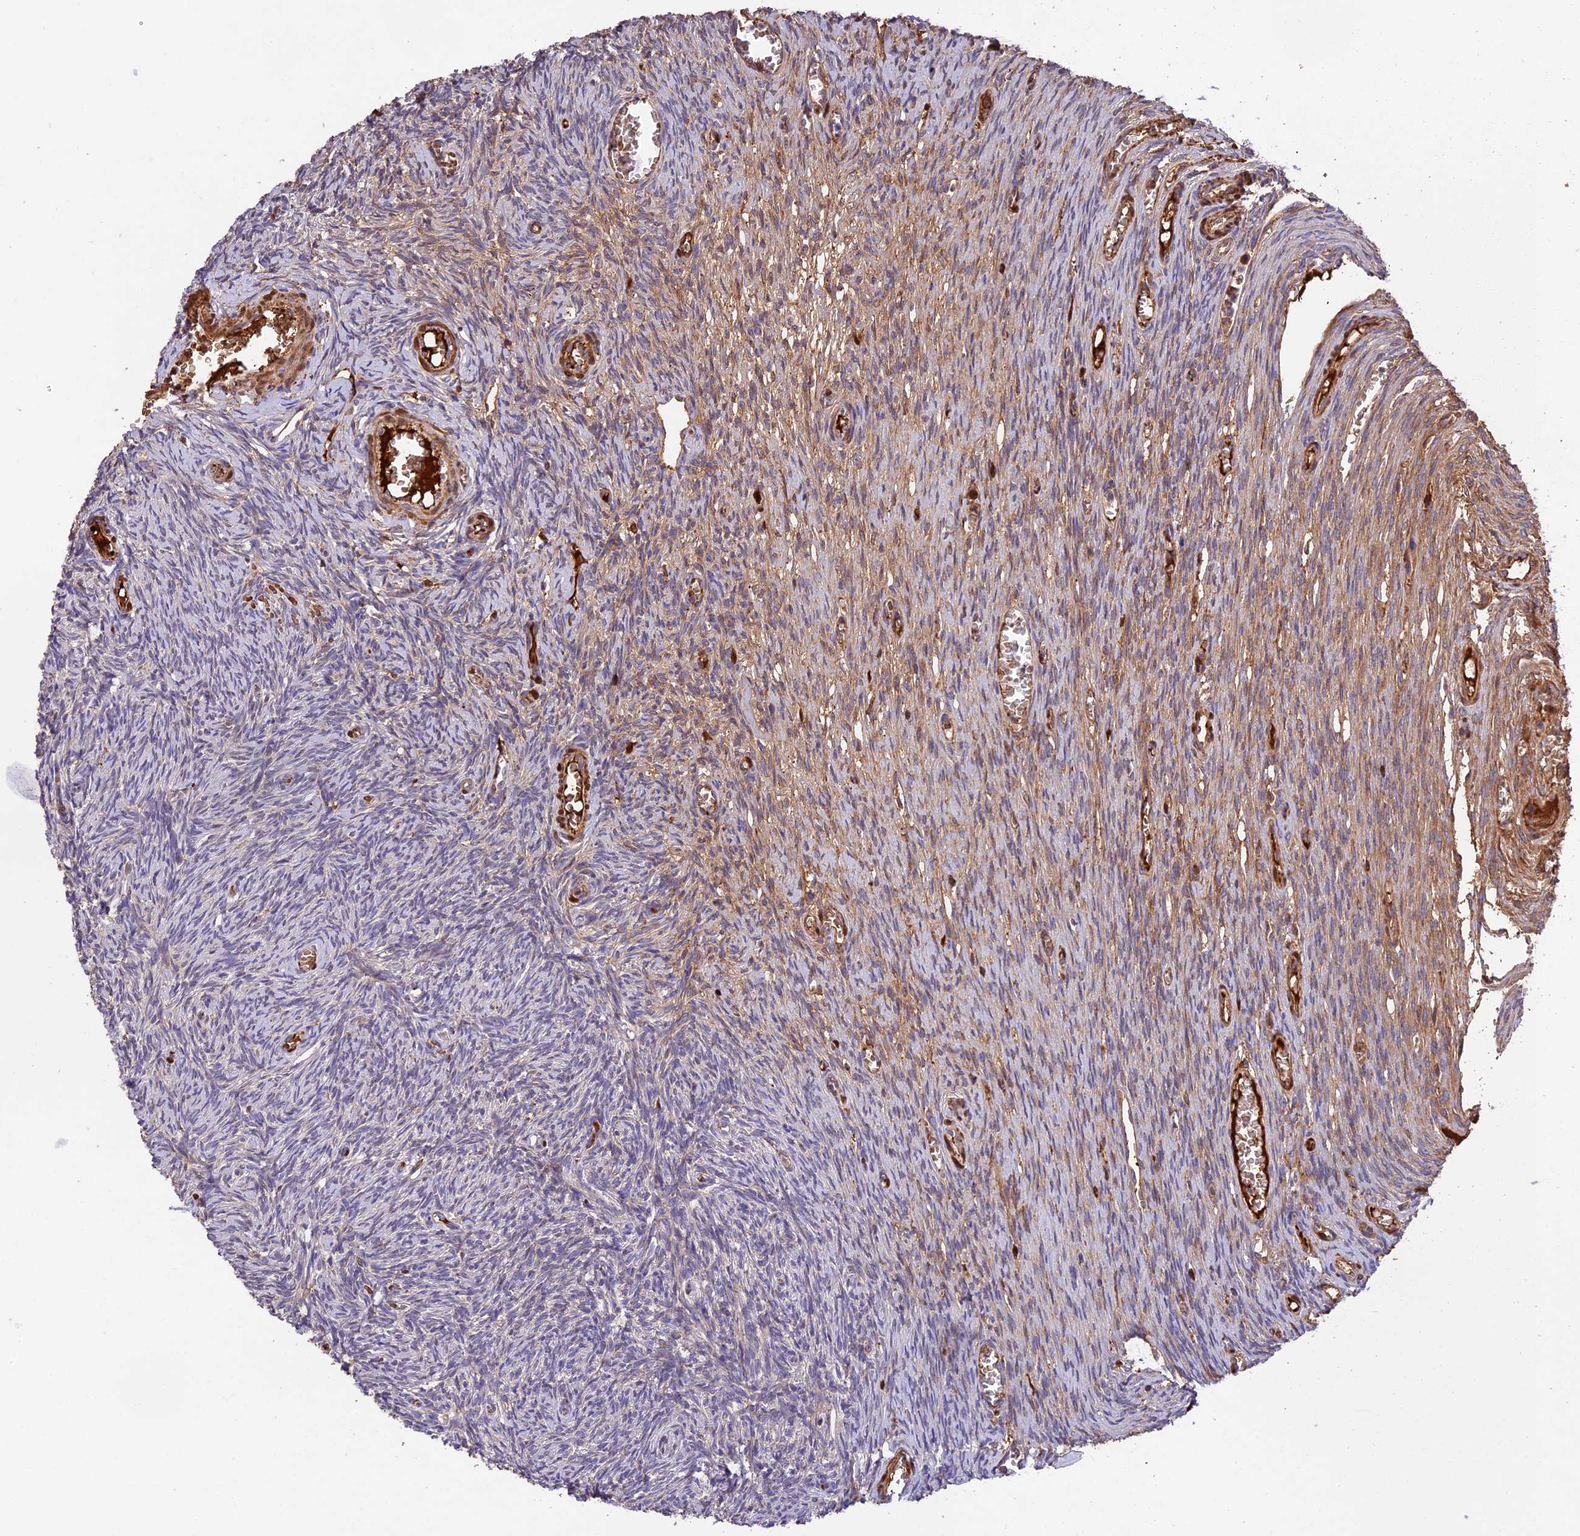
{"staining": {"intensity": "moderate", "quantity": ">75%", "location": "cytoplasmic/membranous"}, "tissue": "ovary", "cell_type": "Follicle cells", "image_type": "normal", "snomed": [{"axis": "morphology", "description": "Normal tissue, NOS"}, {"axis": "topography", "description": "Ovary"}], "caption": "High-magnification brightfield microscopy of benign ovary stained with DAB (3,3'-diaminobenzidine) (brown) and counterstained with hematoxylin (blue). follicle cells exhibit moderate cytoplasmic/membranous expression is present in about>75% of cells. Nuclei are stained in blue.", "gene": "PHAF1", "patient": {"sex": "female", "age": 44}}